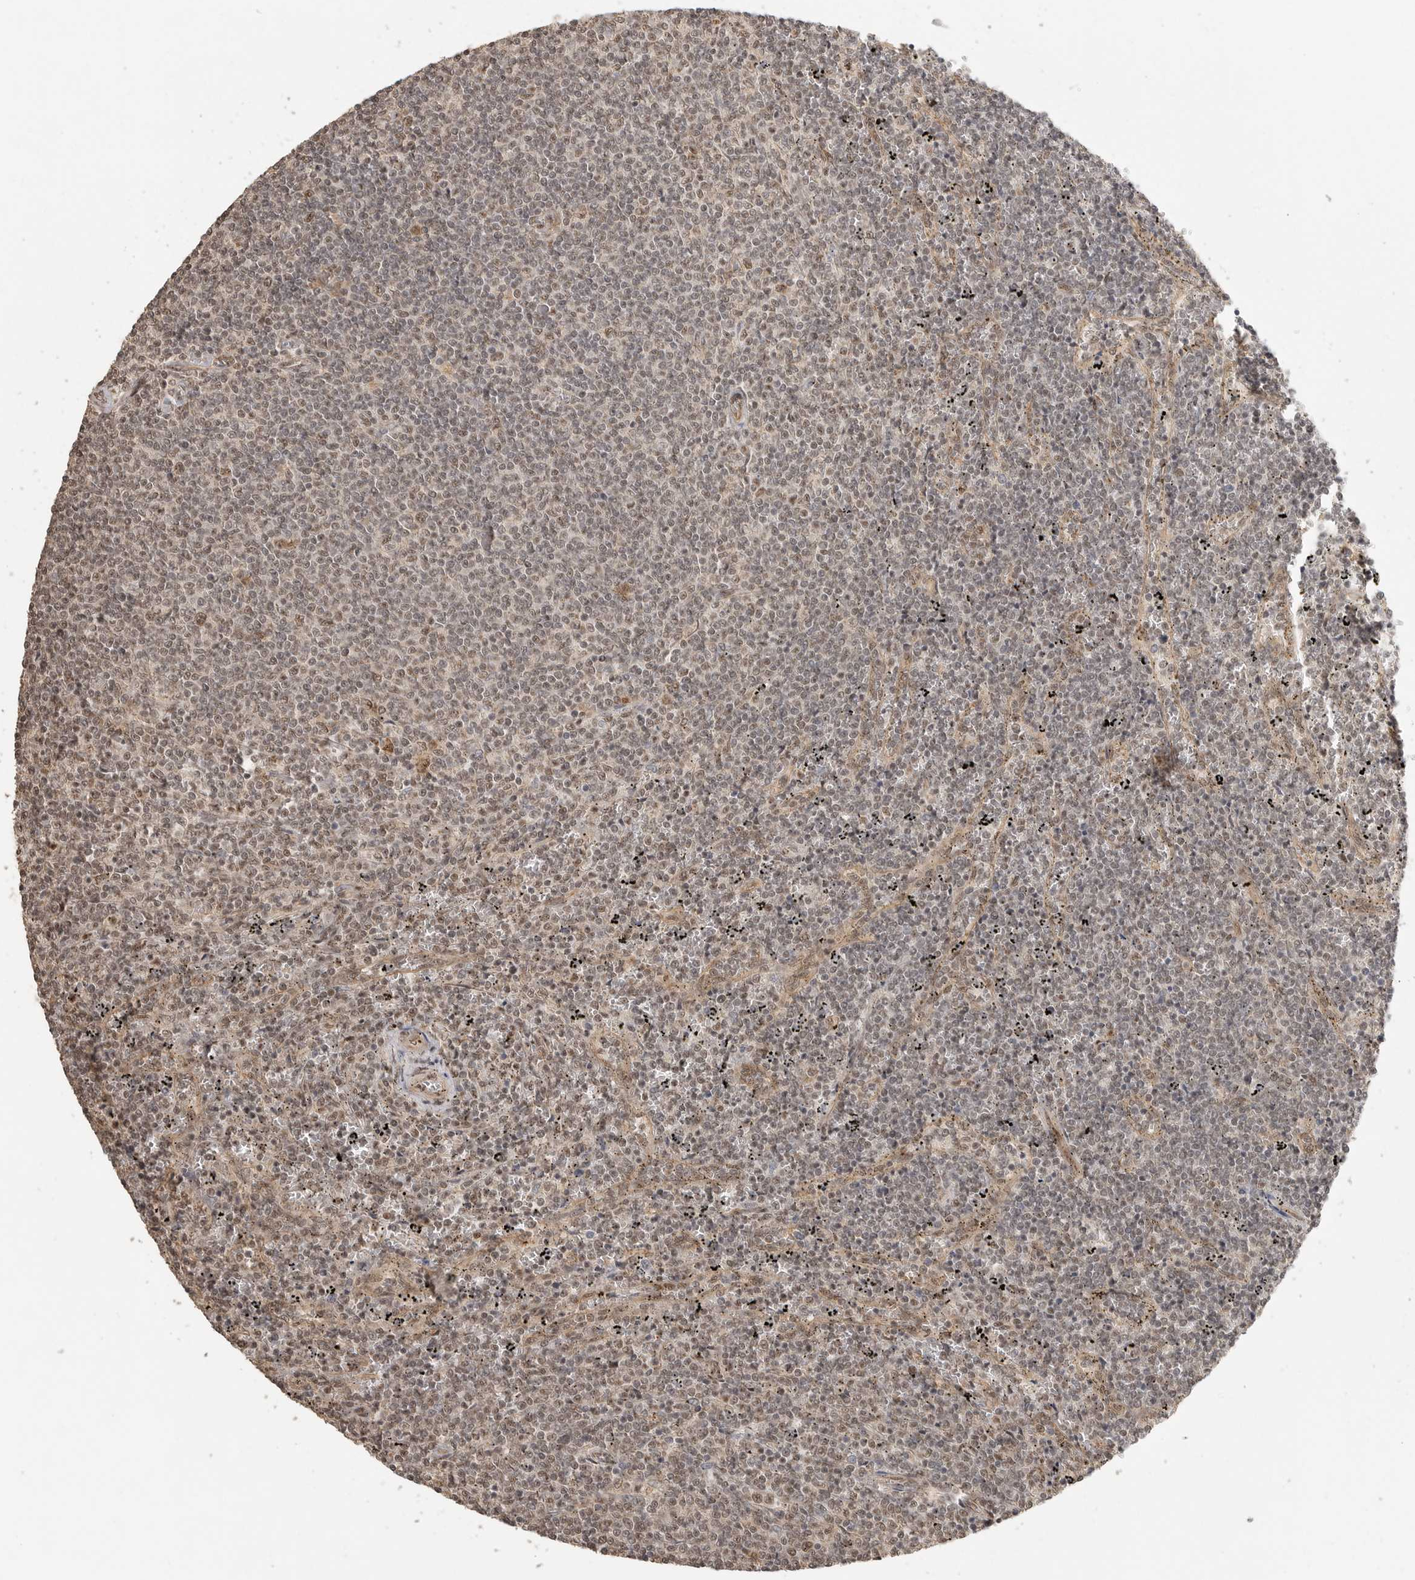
{"staining": {"intensity": "weak", "quantity": "25%-75%", "location": "nuclear"}, "tissue": "lymphoma", "cell_type": "Tumor cells", "image_type": "cancer", "snomed": [{"axis": "morphology", "description": "Malignant lymphoma, non-Hodgkin's type, Low grade"}, {"axis": "topography", "description": "Spleen"}], "caption": "IHC of human malignant lymphoma, non-Hodgkin's type (low-grade) reveals low levels of weak nuclear staining in about 25%-75% of tumor cells.", "gene": "POMP", "patient": {"sex": "female", "age": 50}}